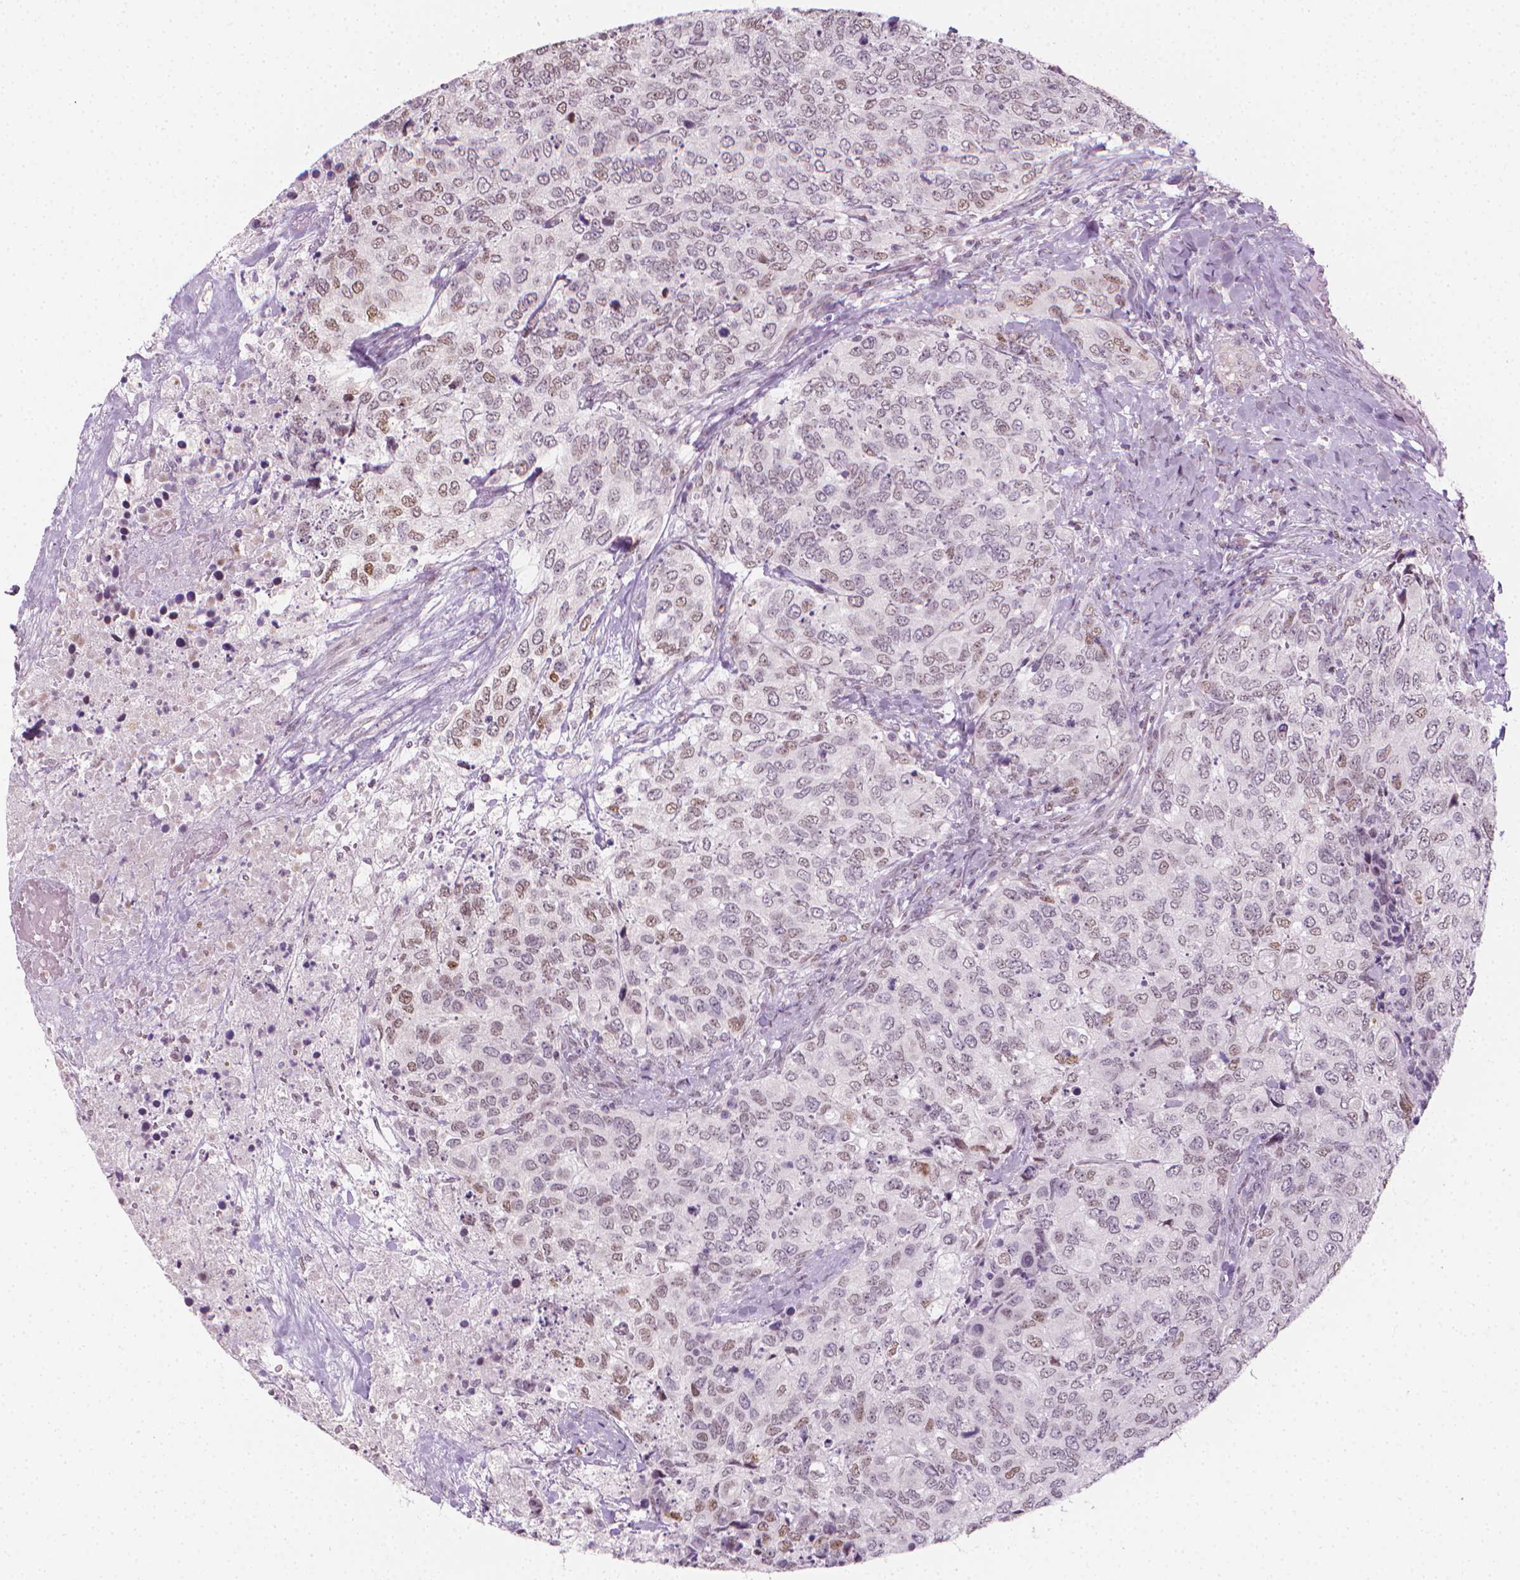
{"staining": {"intensity": "weak", "quantity": "<25%", "location": "nuclear"}, "tissue": "urothelial cancer", "cell_type": "Tumor cells", "image_type": "cancer", "snomed": [{"axis": "morphology", "description": "Urothelial carcinoma, High grade"}, {"axis": "topography", "description": "Urinary bladder"}], "caption": "Immunohistochemistry of urothelial cancer exhibits no expression in tumor cells.", "gene": "CDKN1C", "patient": {"sex": "female", "age": 78}}